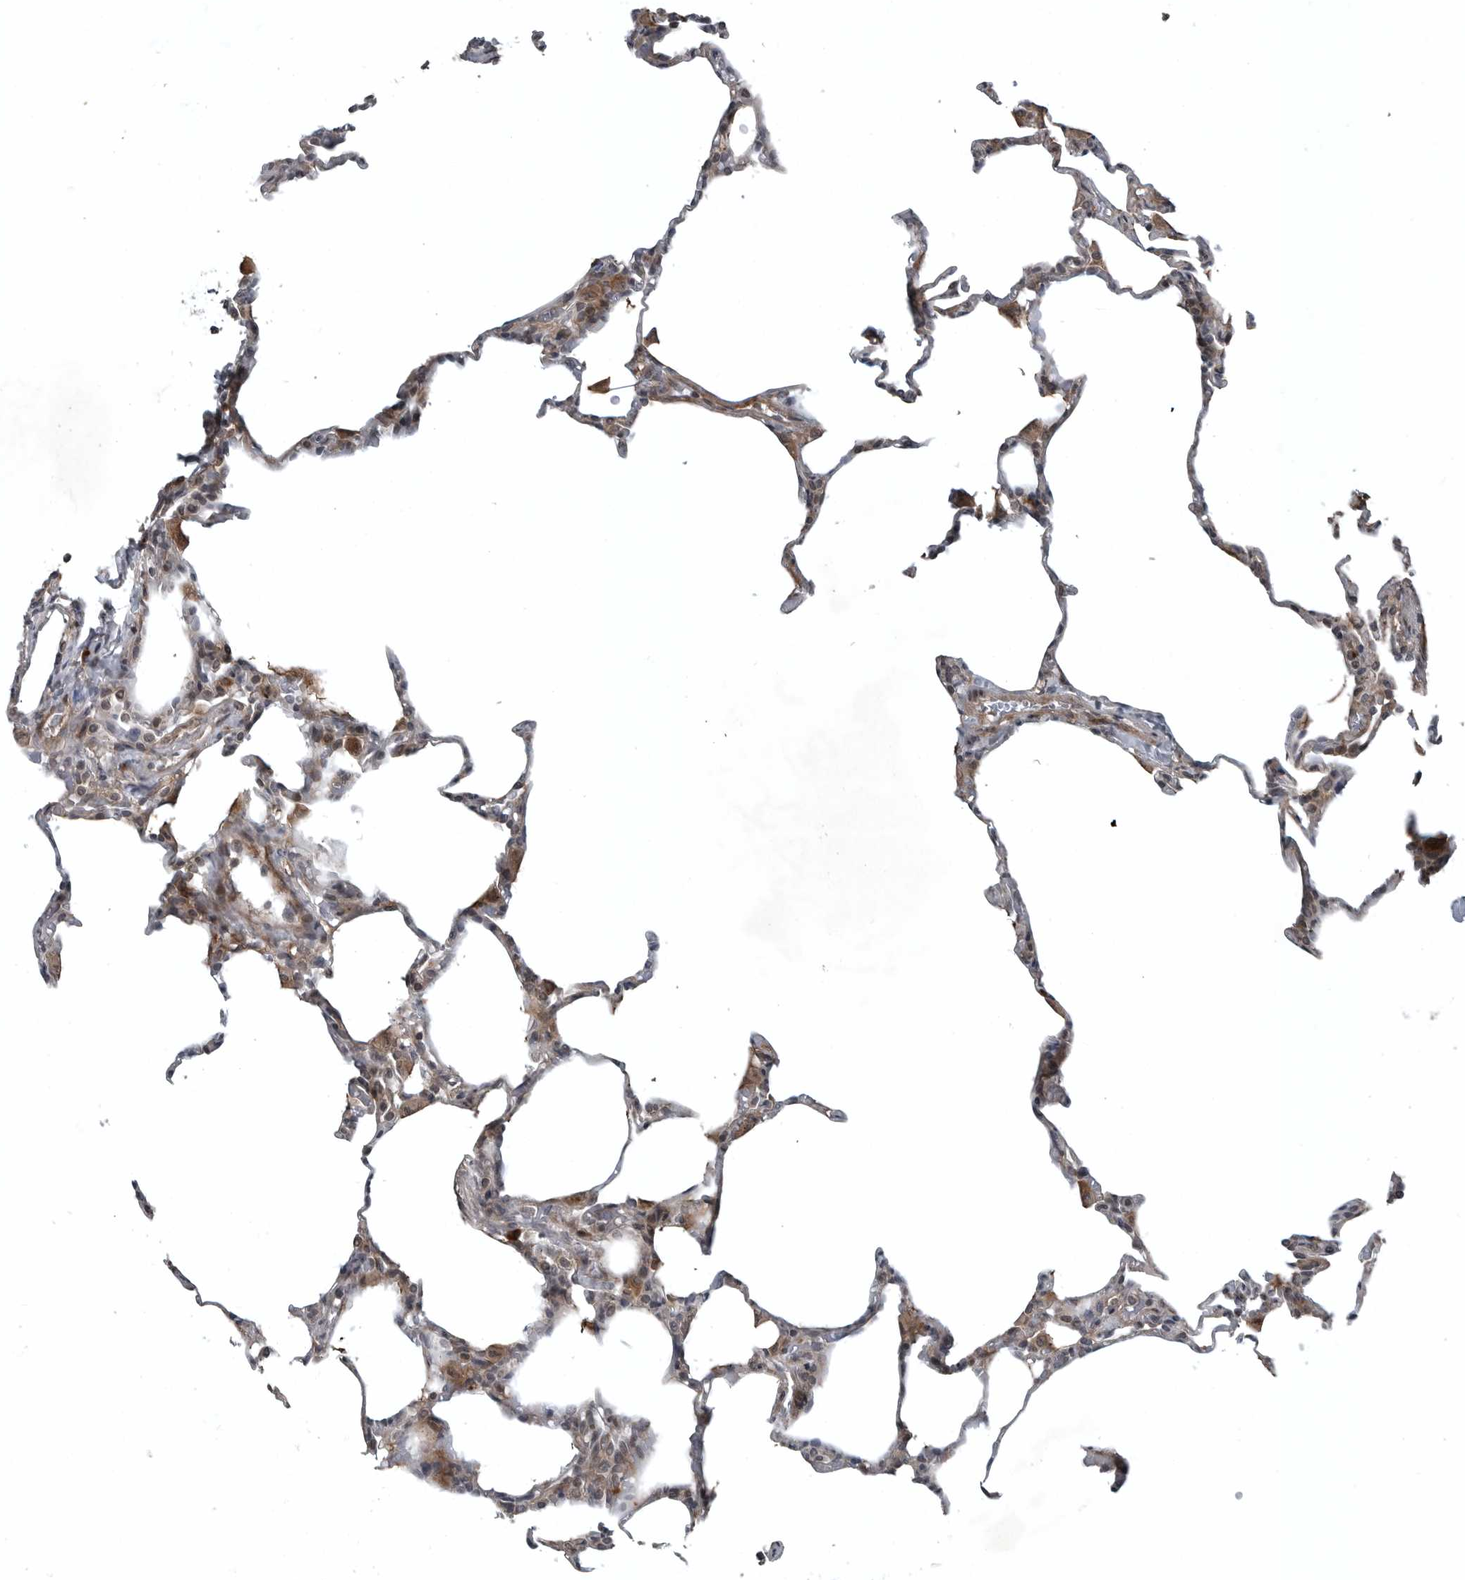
{"staining": {"intensity": "negative", "quantity": "none", "location": "none"}, "tissue": "lung", "cell_type": "Alveolar cells", "image_type": "normal", "snomed": [{"axis": "morphology", "description": "Normal tissue, NOS"}, {"axis": "topography", "description": "Lung"}], "caption": "A high-resolution micrograph shows immunohistochemistry (IHC) staining of unremarkable lung, which shows no significant positivity in alveolar cells. (Immunohistochemistry (ihc), brightfield microscopy, high magnification).", "gene": "GAK", "patient": {"sex": "male", "age": 20}}